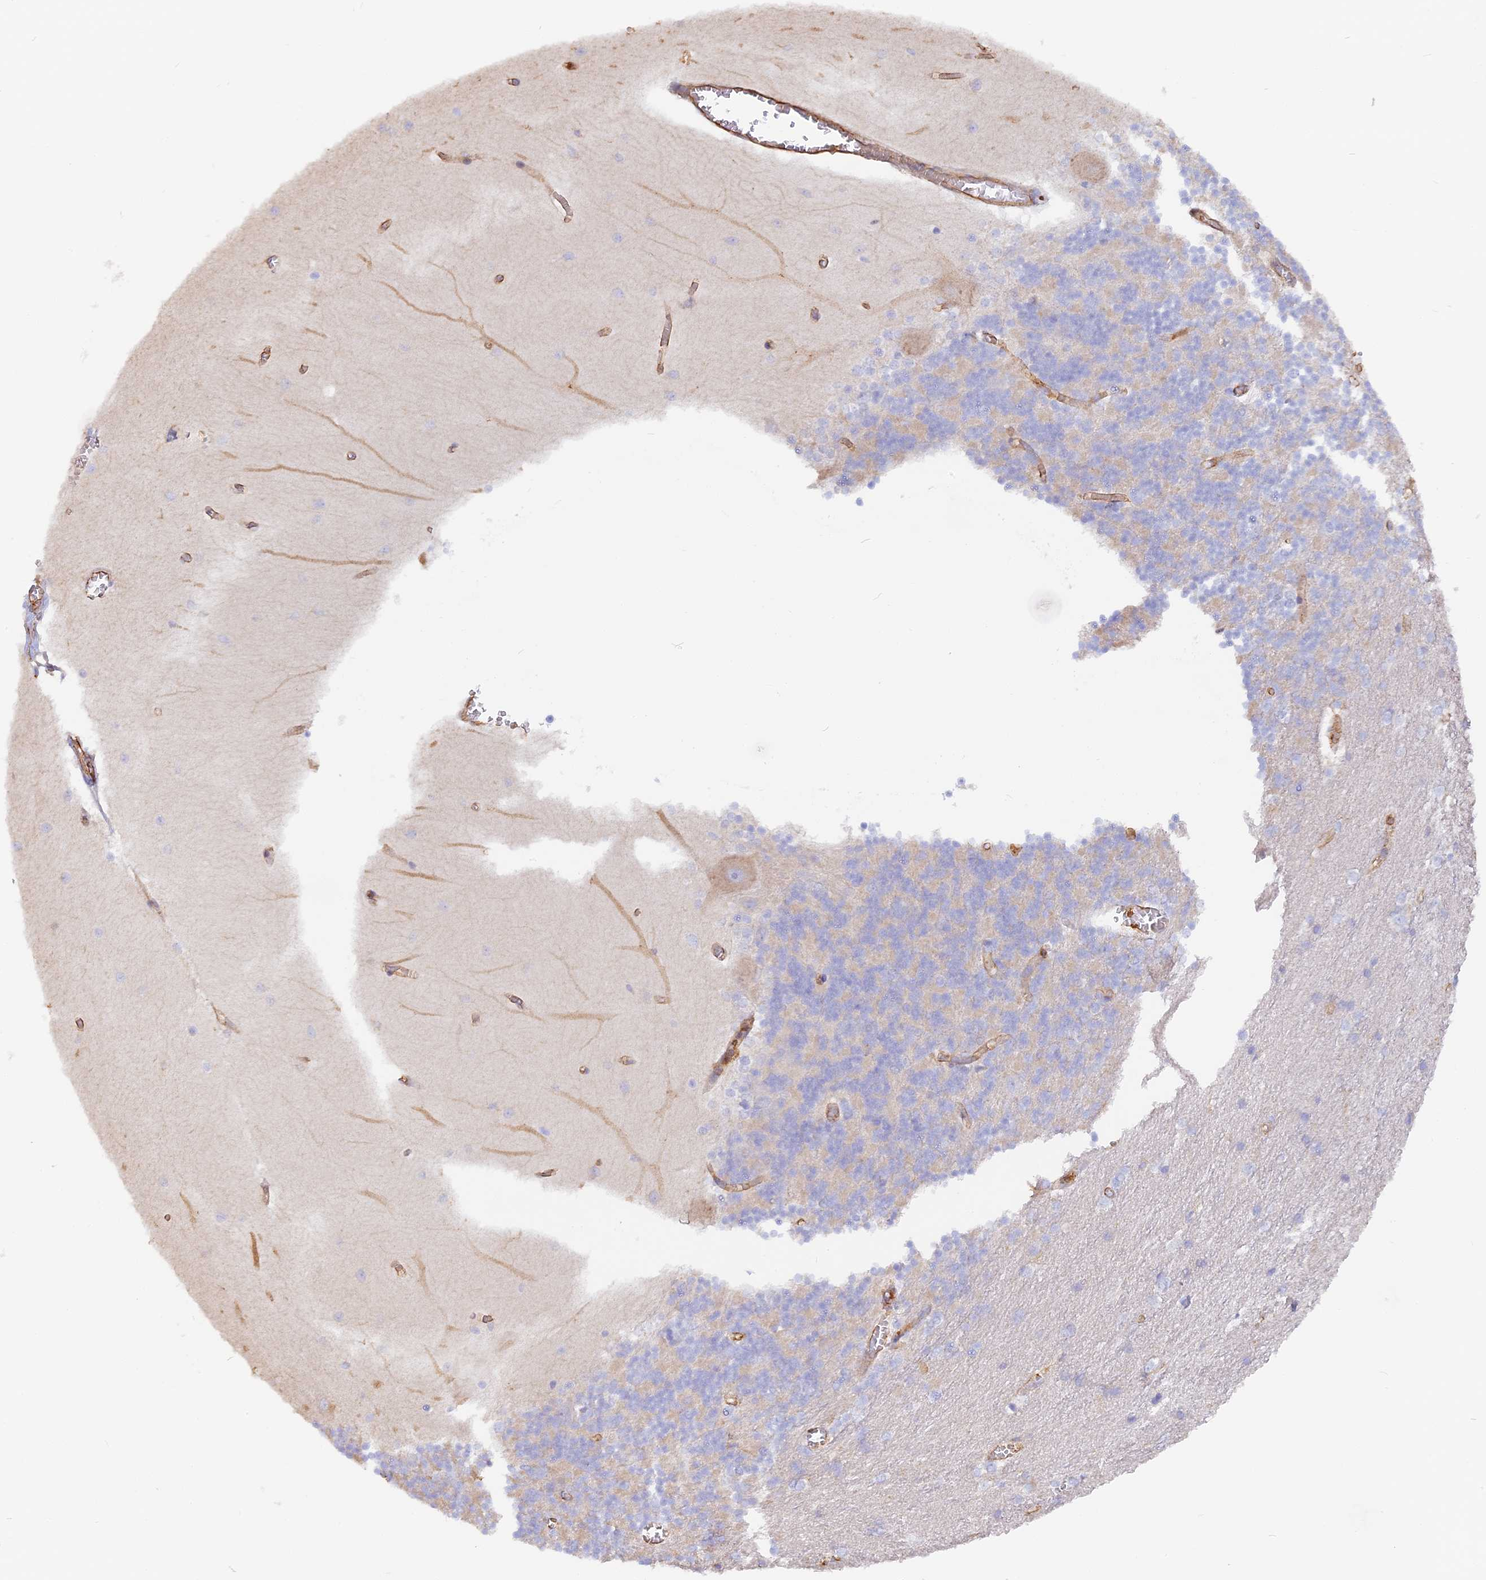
{"staining": {"intensity": "negative", "quantity": "none", "location": "none"}, "tissue": "cerebellum", "cell_type": "Cells in granular layer", "image_type": "normal", "snomed": [{"axis": "morphology", "description": "Normal tissue, NOS"}, {"axis": "topography", "description": "Cerebellum"}], "caption": "Human cerebellum stained for a protein using immunohistochemistry reveals no staining in cells in granular layer.", "gene": "VPS18", "patient": {"sex": "male", "age": 37}}